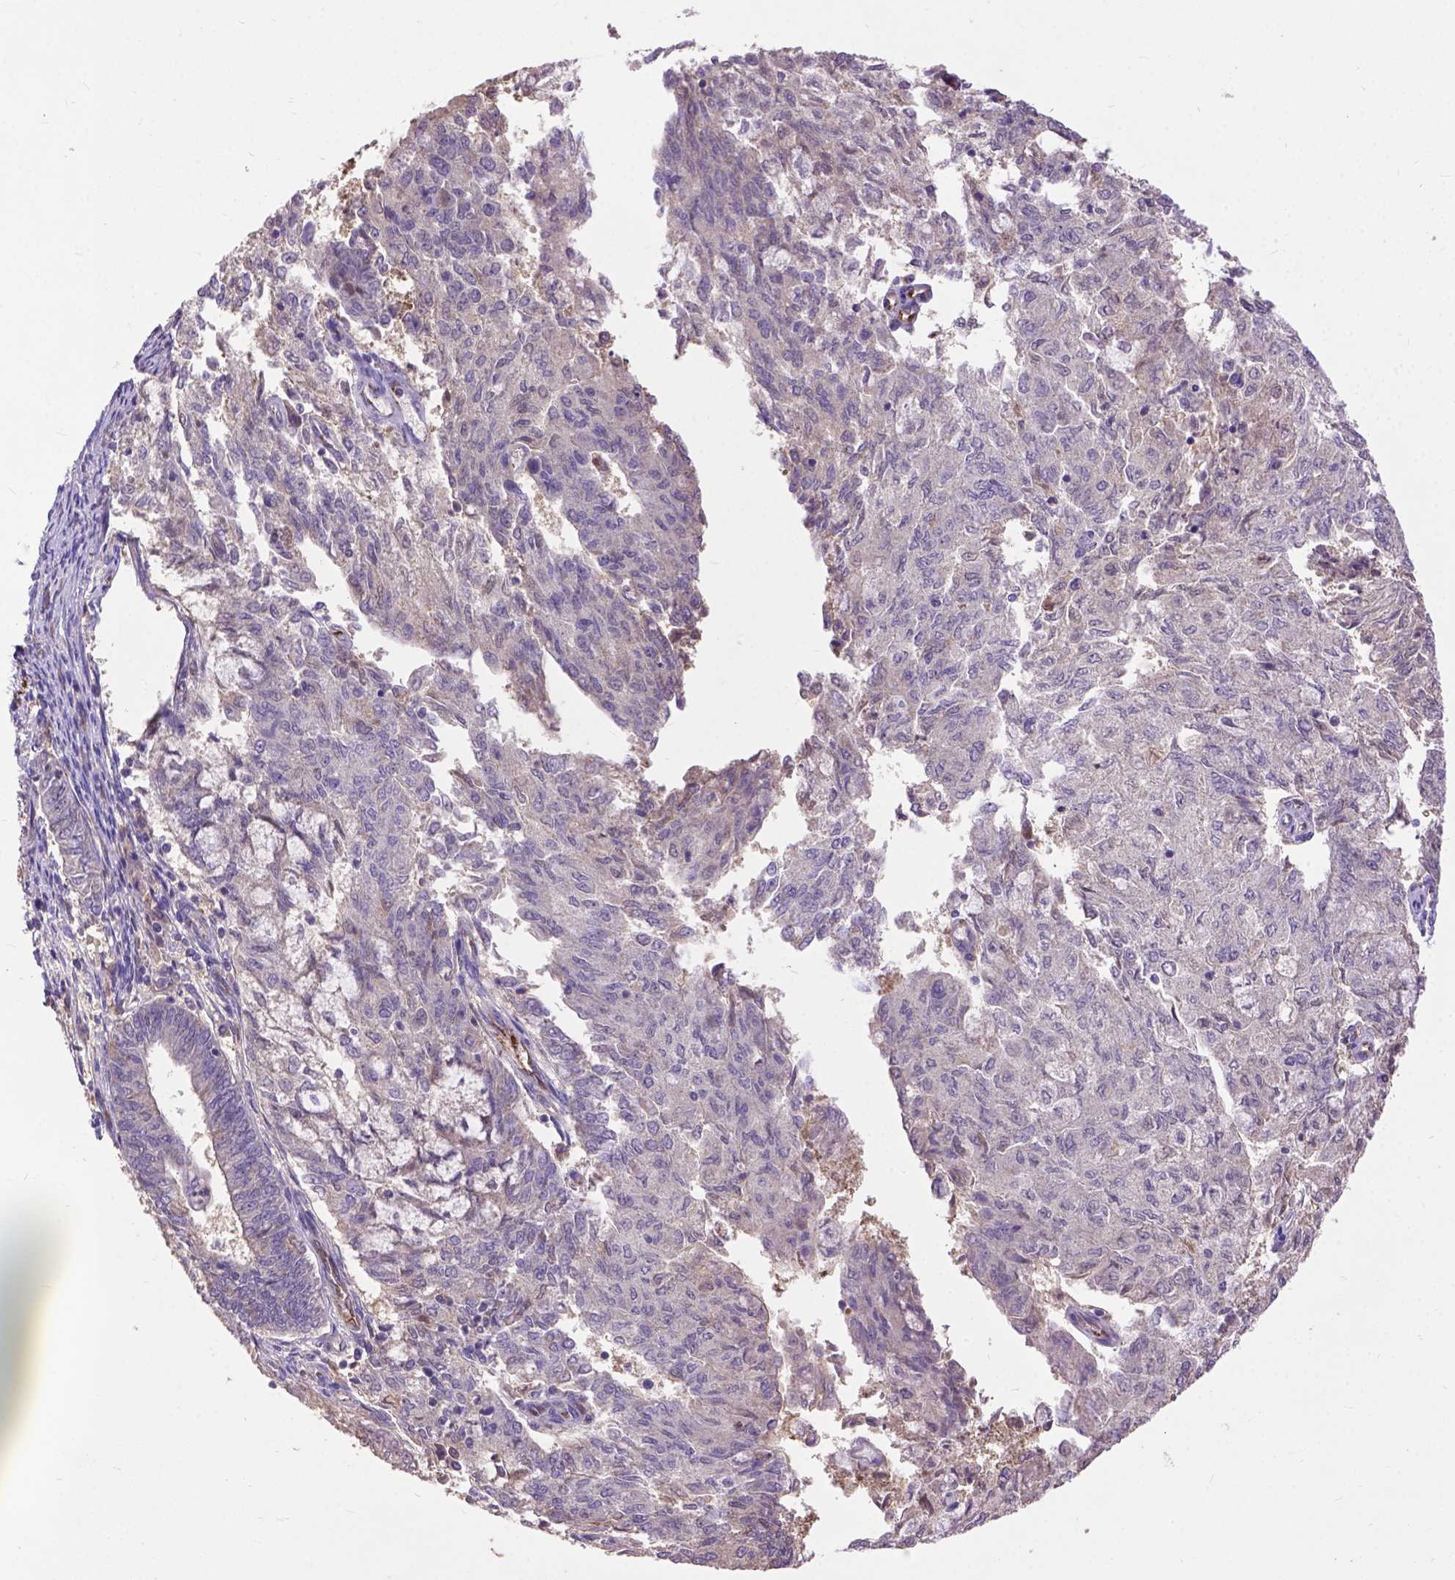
{"staining": {"intensity": "negative", "quantity": "none", "location": "none"}, "tissue": "endometrial cancer", "cell_type": "Tumor cells", "image_type": "cancer", "snomed": [{"axis": "morphology", "description": "Adenocarcinoma, NOS"}, {"axis": "topography", "description": "Endometrium"}], "caption": "Photomicrograph shows no significant protein staining in tumor cells of adenocarcinoma (endometrial).", "gene": "ZNF337", "patient": {"sex": "female", "age": 82}}